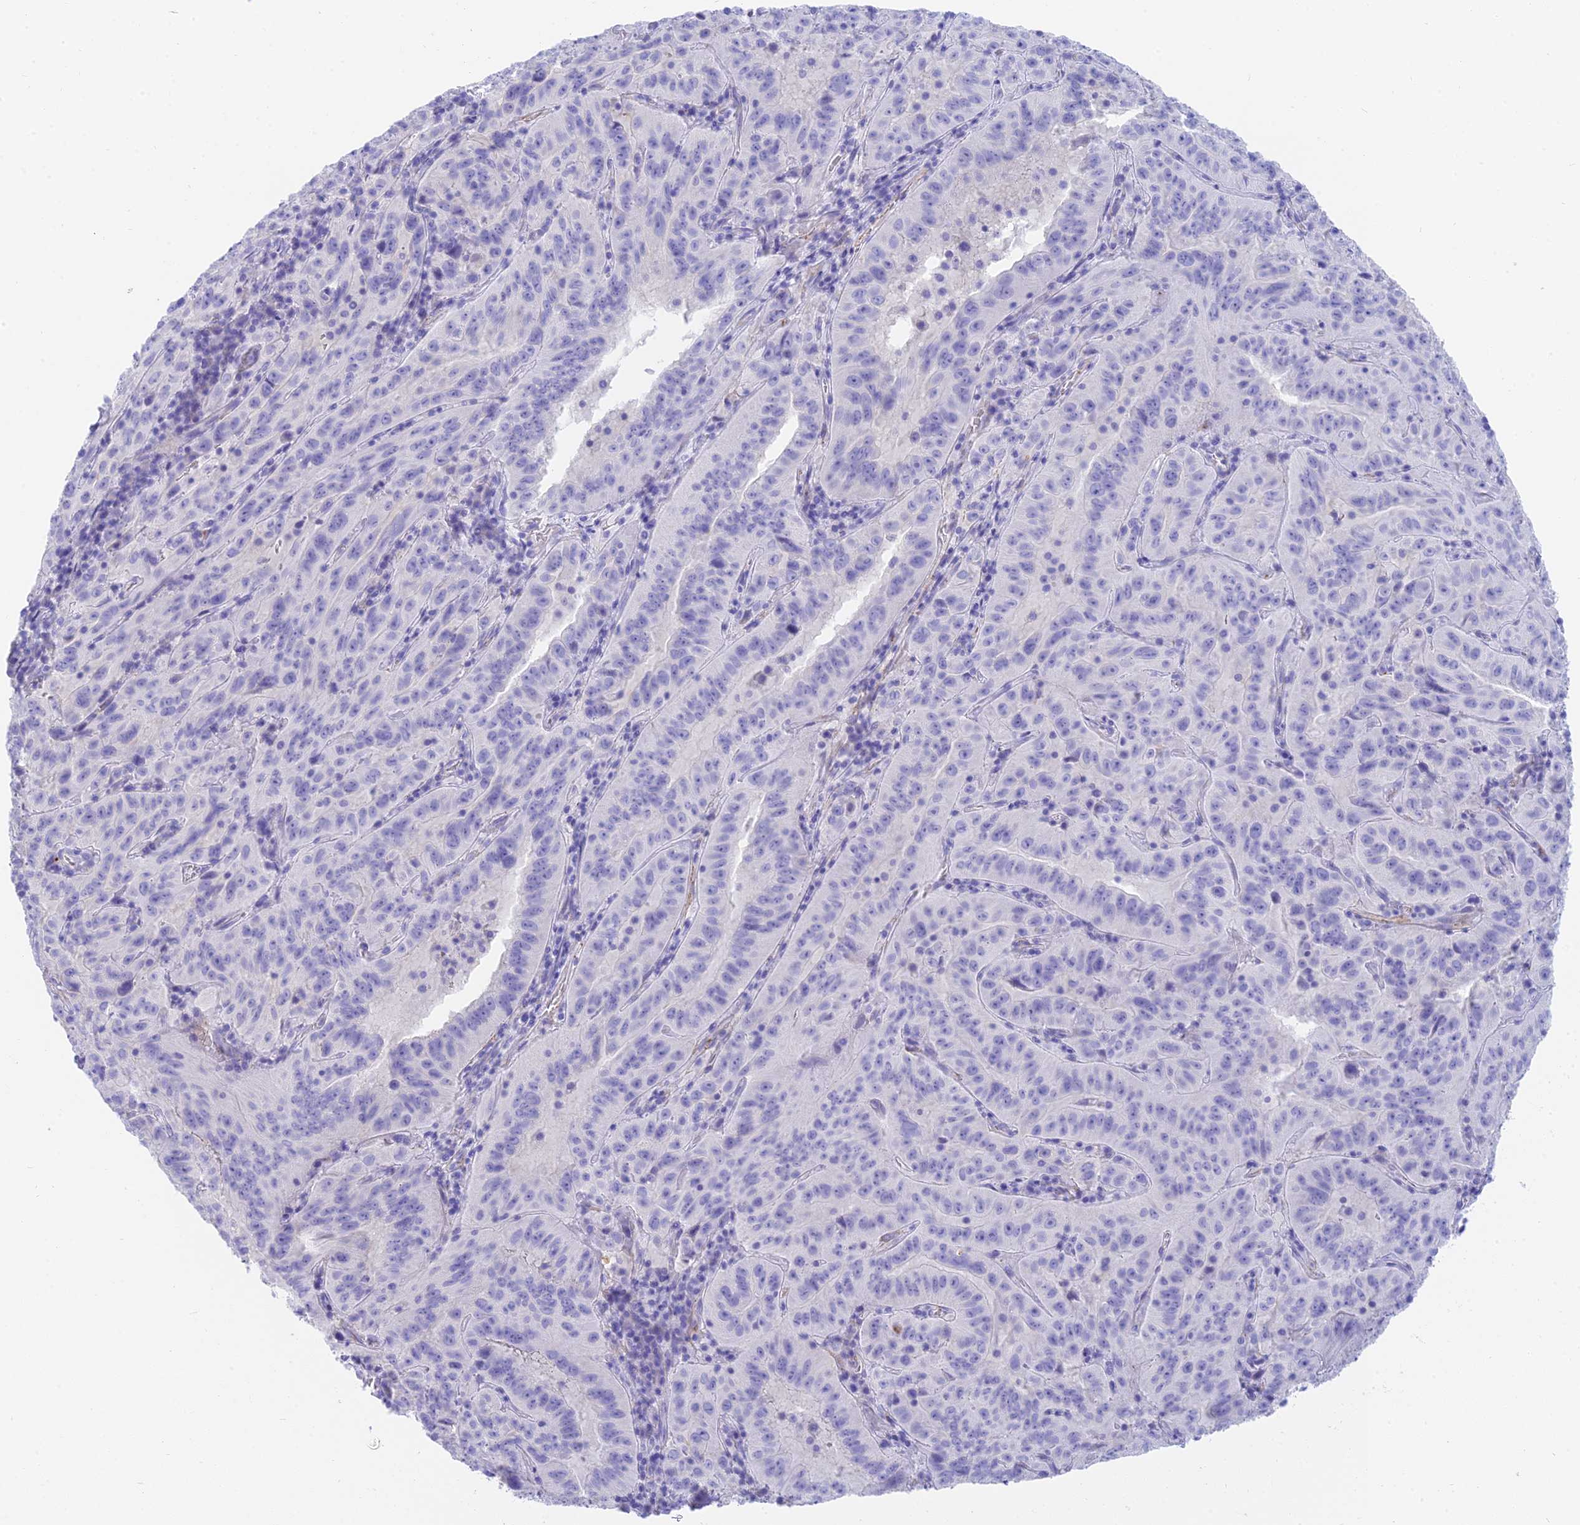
{"staining": {"intensity": "negative", "quantity": "none", "location": "none"}, "tissue": "pancreatic cancer", "cell_type": "Tumor cells", "image_type": "cancer", "snomed": [{"axis": "morphology", "description": "Adenocarcinoma, NOS"}, {"axis": "topography", "description": "Pancreas"}], "caption": "The immunohistochemistry (IHC) photomicrograph has no significant staining in tumor cells of pancreatic cancer tissue.", "gene": "SLC36A2", "patient": {"sex": "male", "age": 63}}